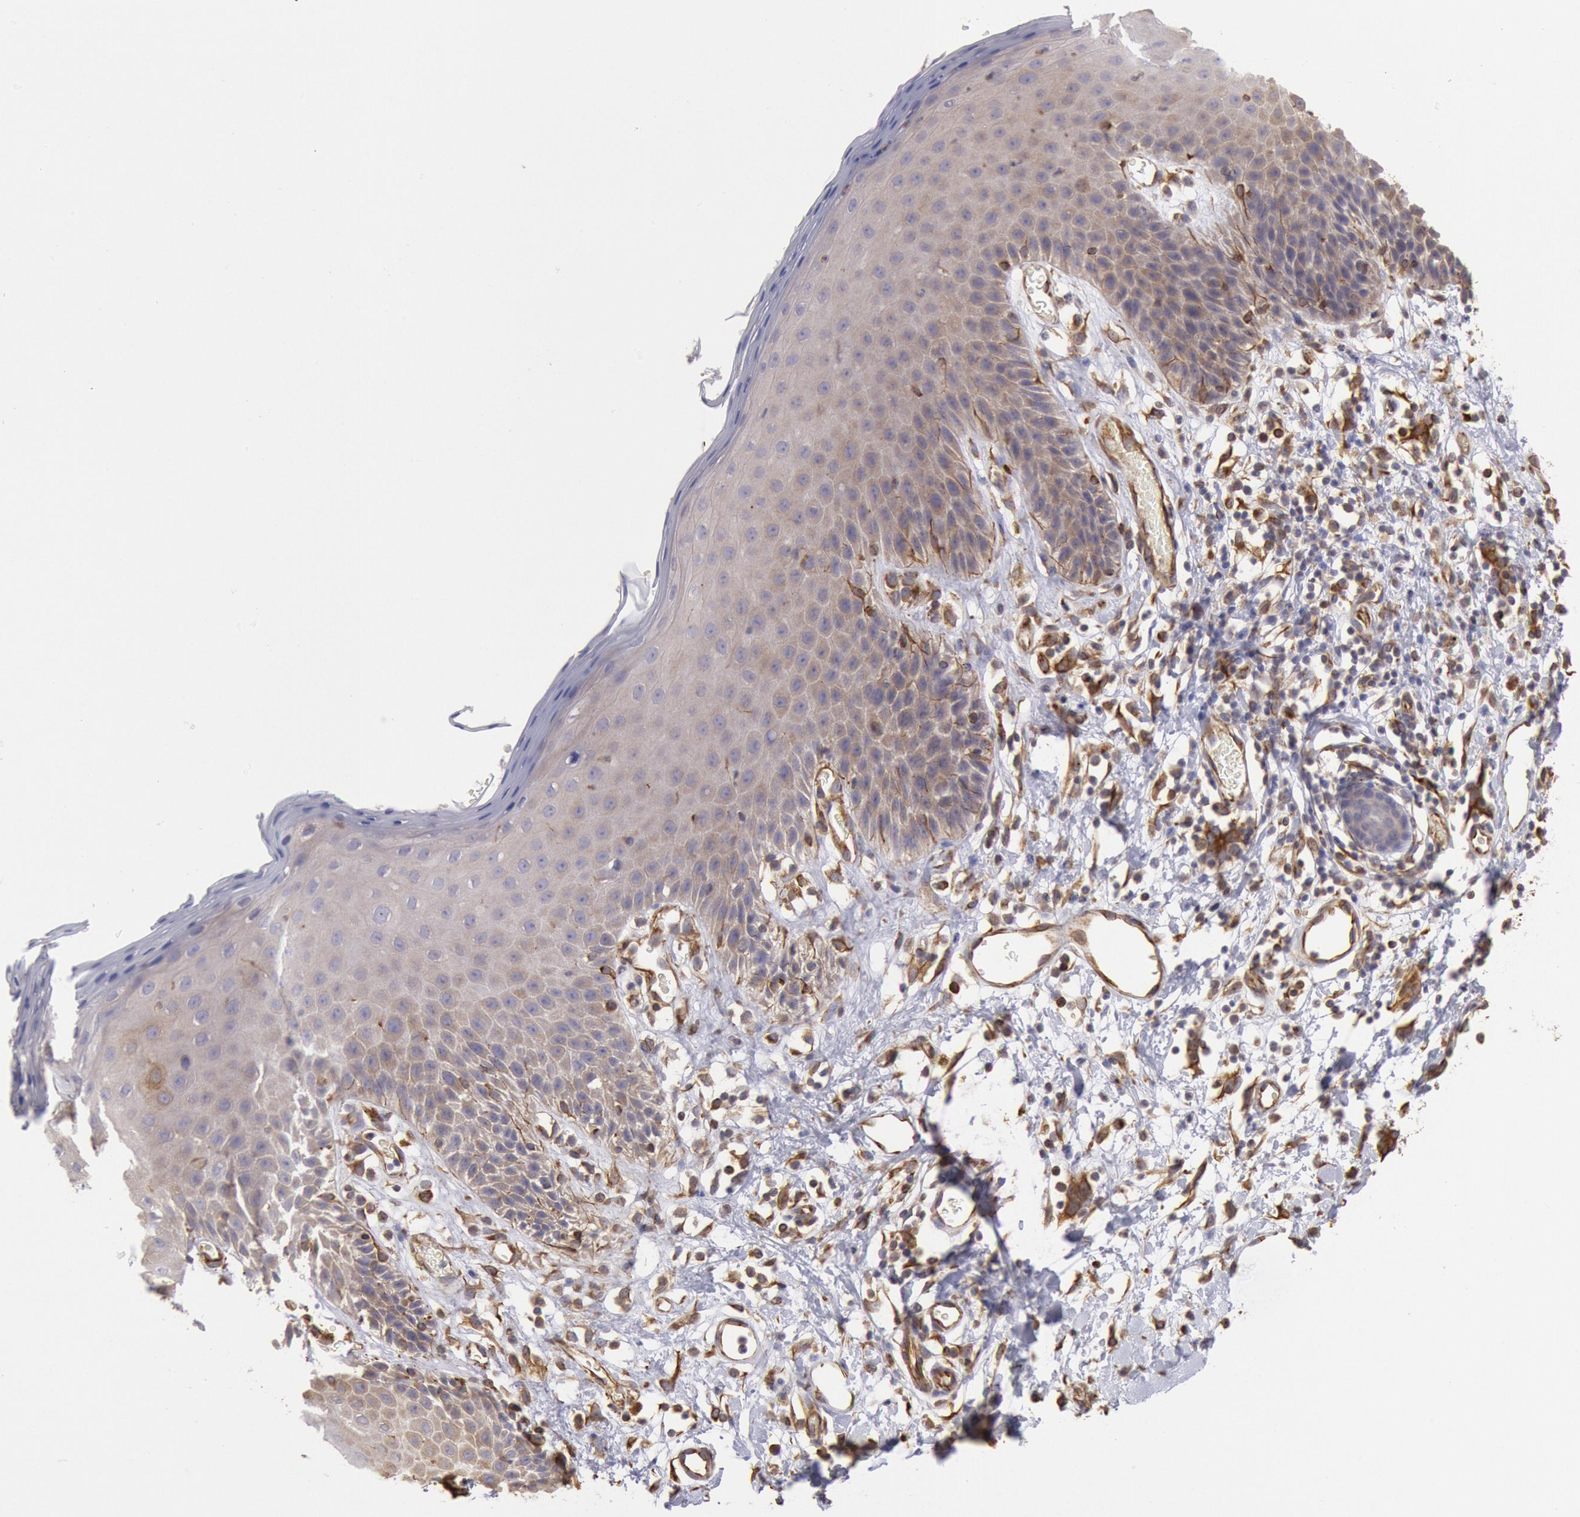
{"staining": {"intensity": "moderate", "quantity": "25%-75%", "location": "cytoplasmic/membranous"}, "tissue": "skin", "cell_type": "Epidermal cells", "image_type": "normal", "snomed": [{"axis": "morphology", "description": "Normal tissue, NOS"}, {"axis": "topography", "description": "Vulva"}, {"axis": "topography", "description": "Peripheral nerve tissue"}], "caption": "Skin was stained to show a protein in brown. There is medium levels of moderate cytoplasmic/membranous staining in about 25%-75% of epidermal cells. (DAB IHC with brightfield microscopy, high magnification).", "gene": "RNF139", "patient": {"sex": "female", "age": 68}}